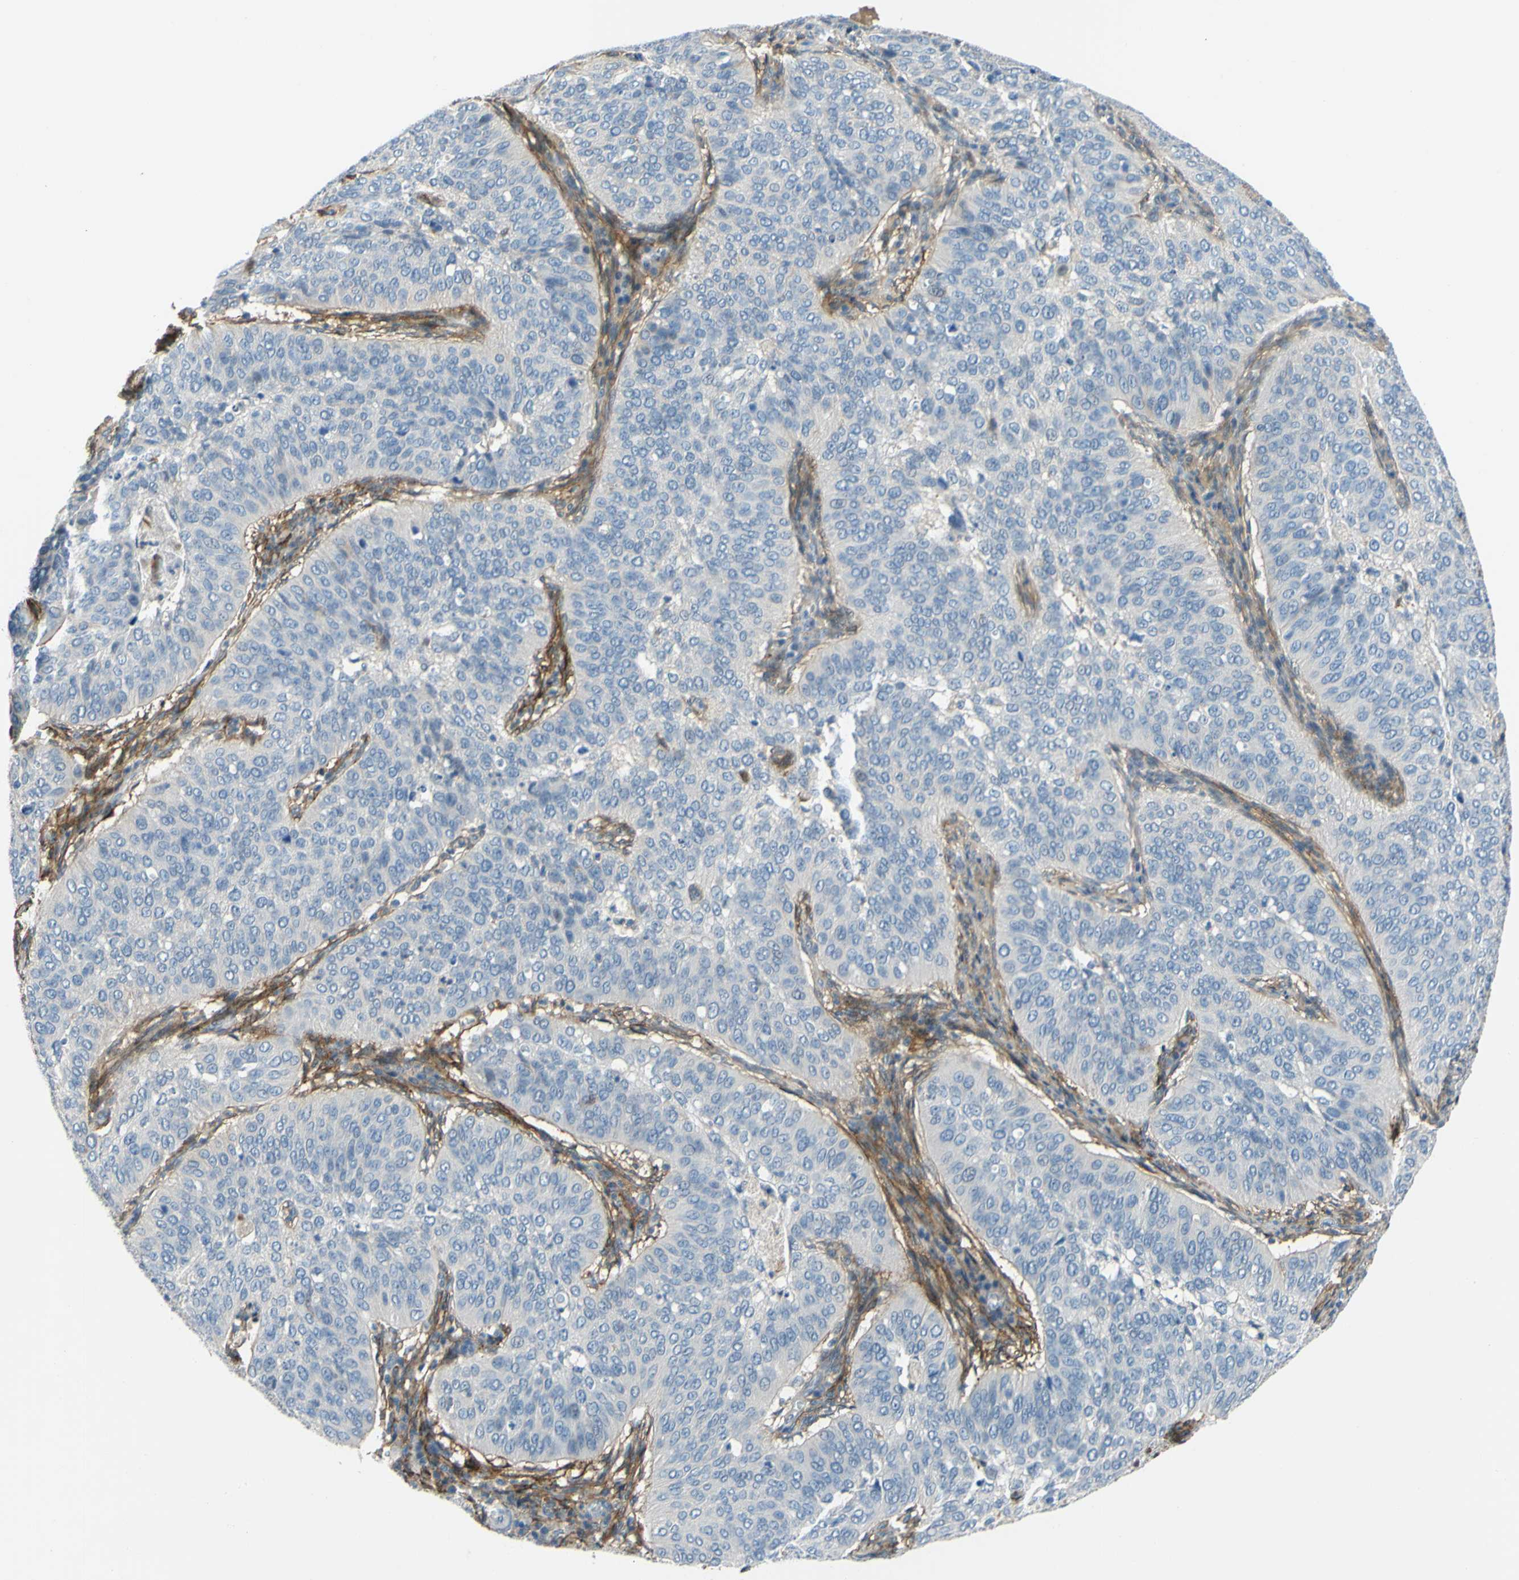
{"staining": {"intensity": "negative", "quantity": "none", "location": "none"}, "tissue": "cervical cancer", "cell_type": "Tumor cells", "image_type": "cancer", "snomed": [{"axis": "morphology", "description": "Normal tissue, NOS"}, {"axis": "morphology", "description": "Squamous cell carcinoma, NOS"}, {"axis": "topography", "description": "Cervix"}], "caption": "High magnification brightfield microscopy of cervical cancer (squamous cell carcinoma) stained with DAB (brown) and counterstained with hematoxylin (blue): tumor cells show no significant staining.", "gene": "ARHGAP1", "patient": {"sex": "female", "age": 39}}